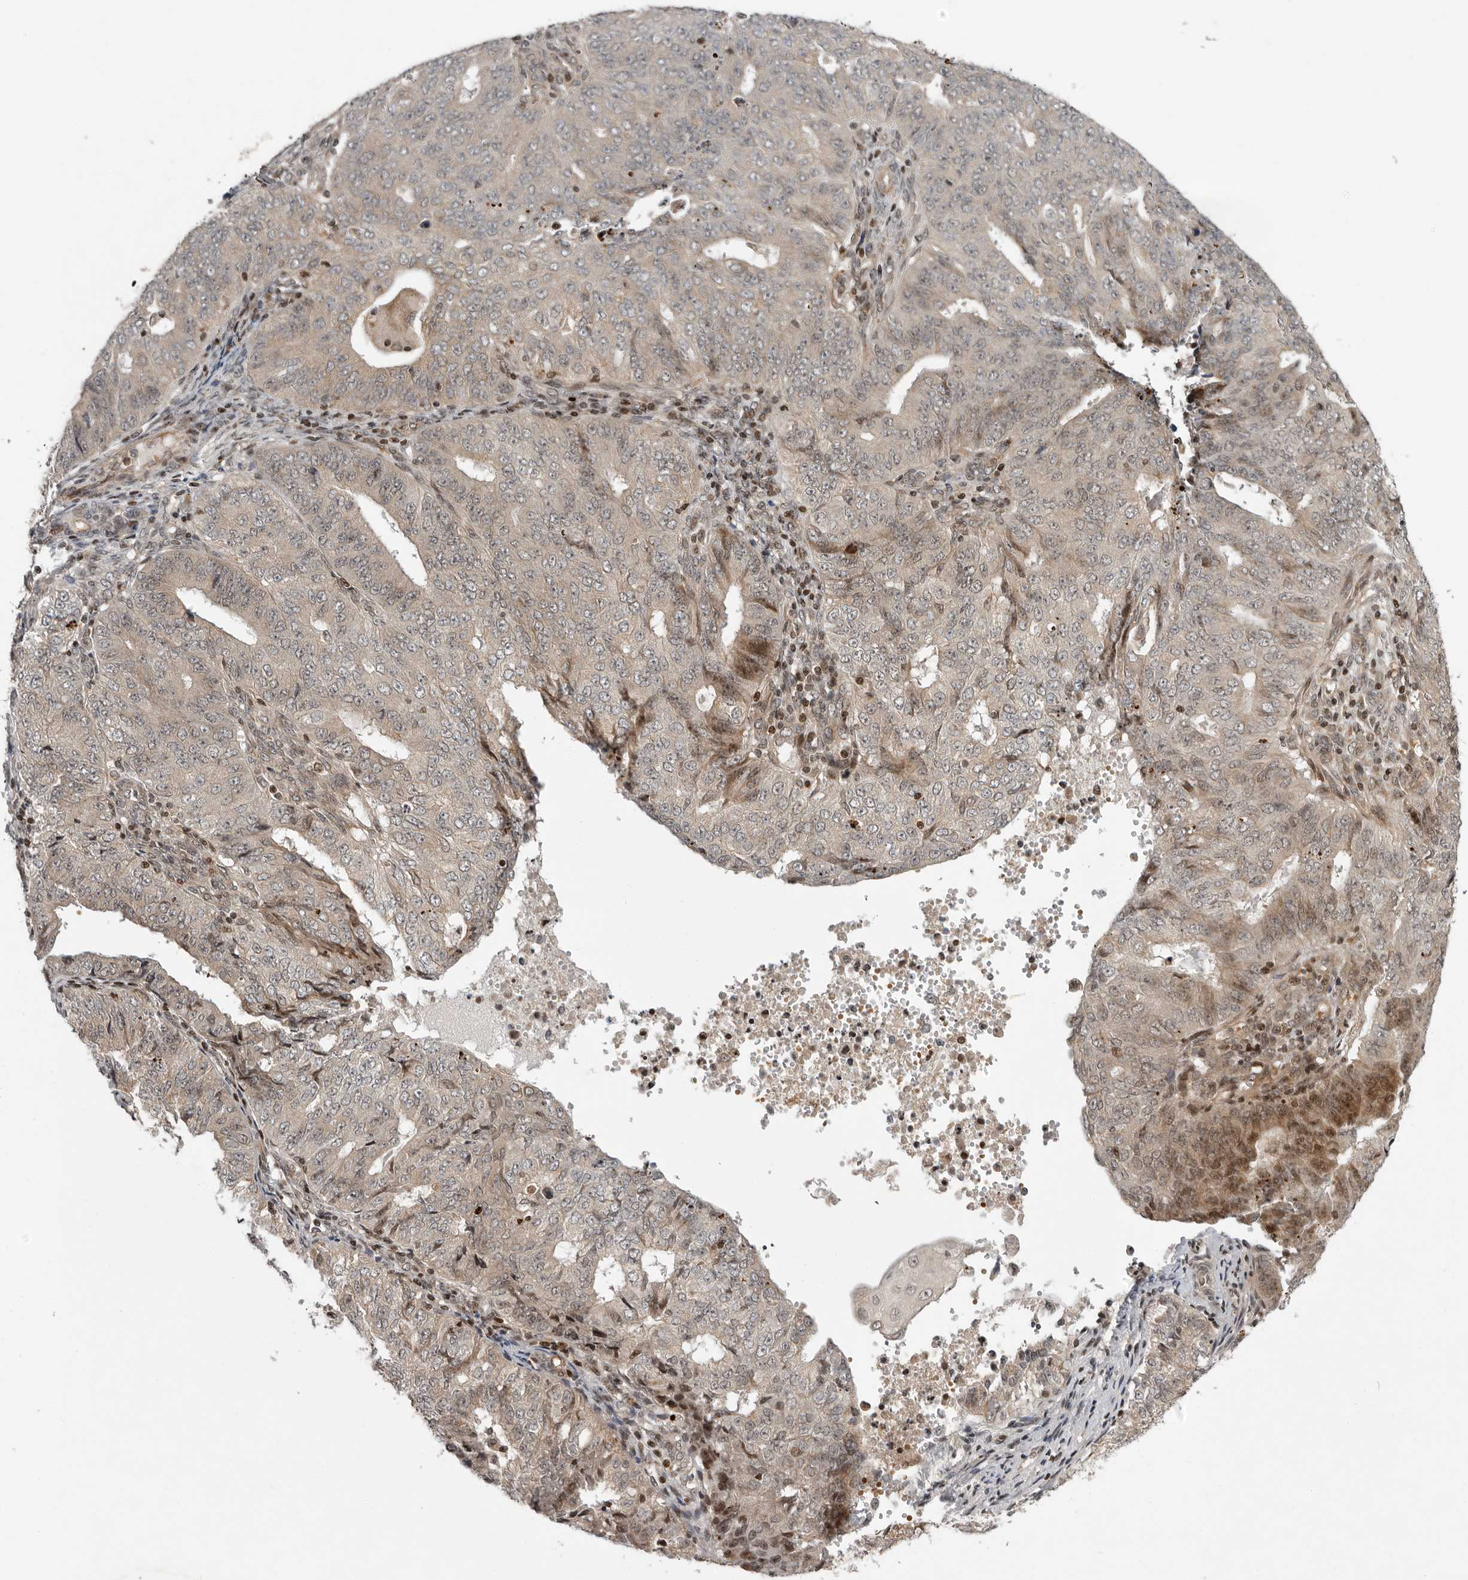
{"staining": {"intensity": "moderate", "quantity": "<25%", "location": "nuclear"}, "tissue": "endometrial cancer", "cell_type": "Tumor cells", "image_type": "cancer", "snomed": [{"axis": "morphology", "description": "Adenocarcinoma, NOS"}, {"axis": "topography", "description": "Endometrium"}], "caption": "Human adenocarcinoma (endometrial) stained with a protein marker shows moderate staining in tumor cells.", "gene": "RABIF", "patient": {"sex": "female", "age": 32}}